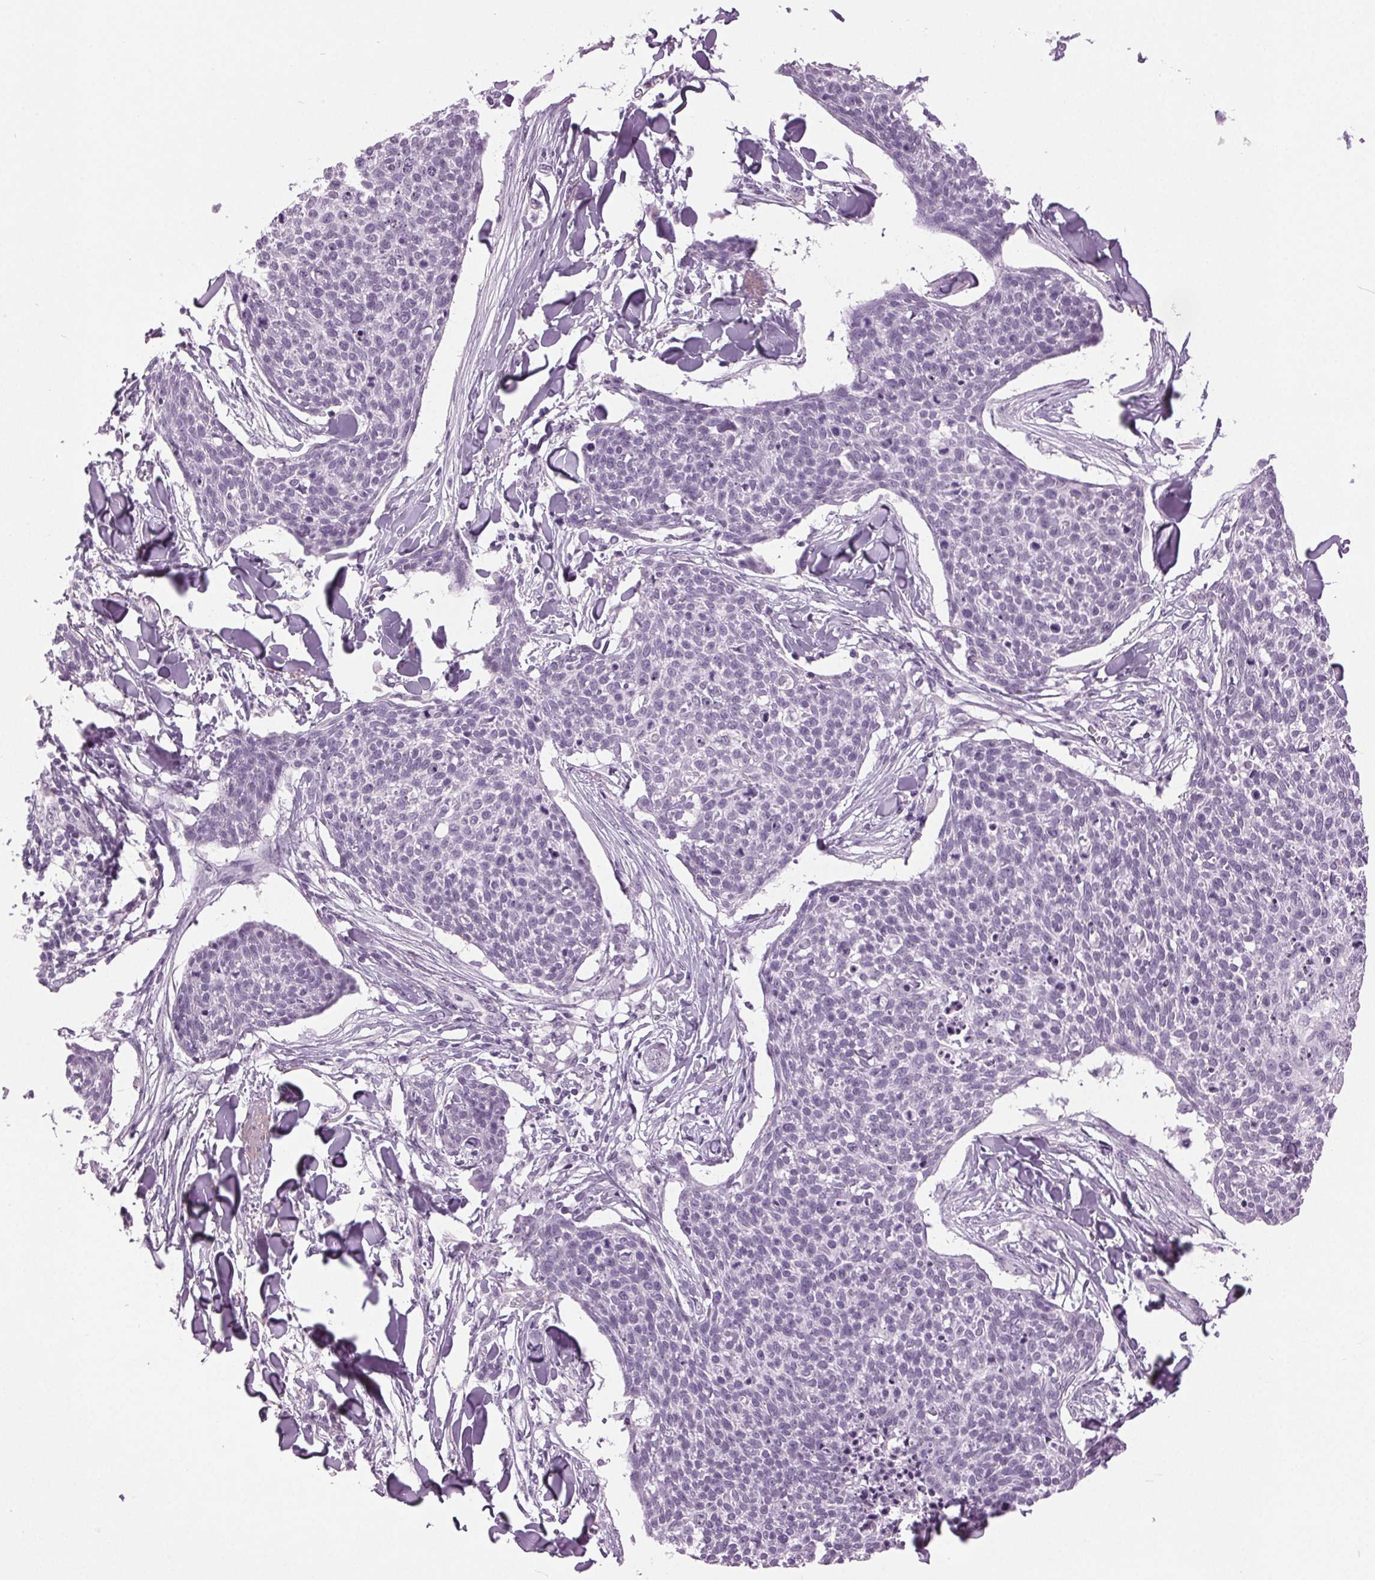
{"staining": {"intensity": "negative", "quantity": "none", "location": "none"}, "tissue": "skin cancer", "cell_type": "Tumor cells", "image_type": "cancer", "snomed": [{"axis": "morphology", "description": "Squamous cell carcinoma, NOS"}, {"axis": "topography", "description": "Skin"}, {"axis": "topography", "description": "Vulva"}], "caption": "Human skin cancer stained for a protein using immunohistochemistry (IHC) displays no staining in tumor cells.", "gene": "DNAH12", "patient": {"sex": "female", "age": 75}}